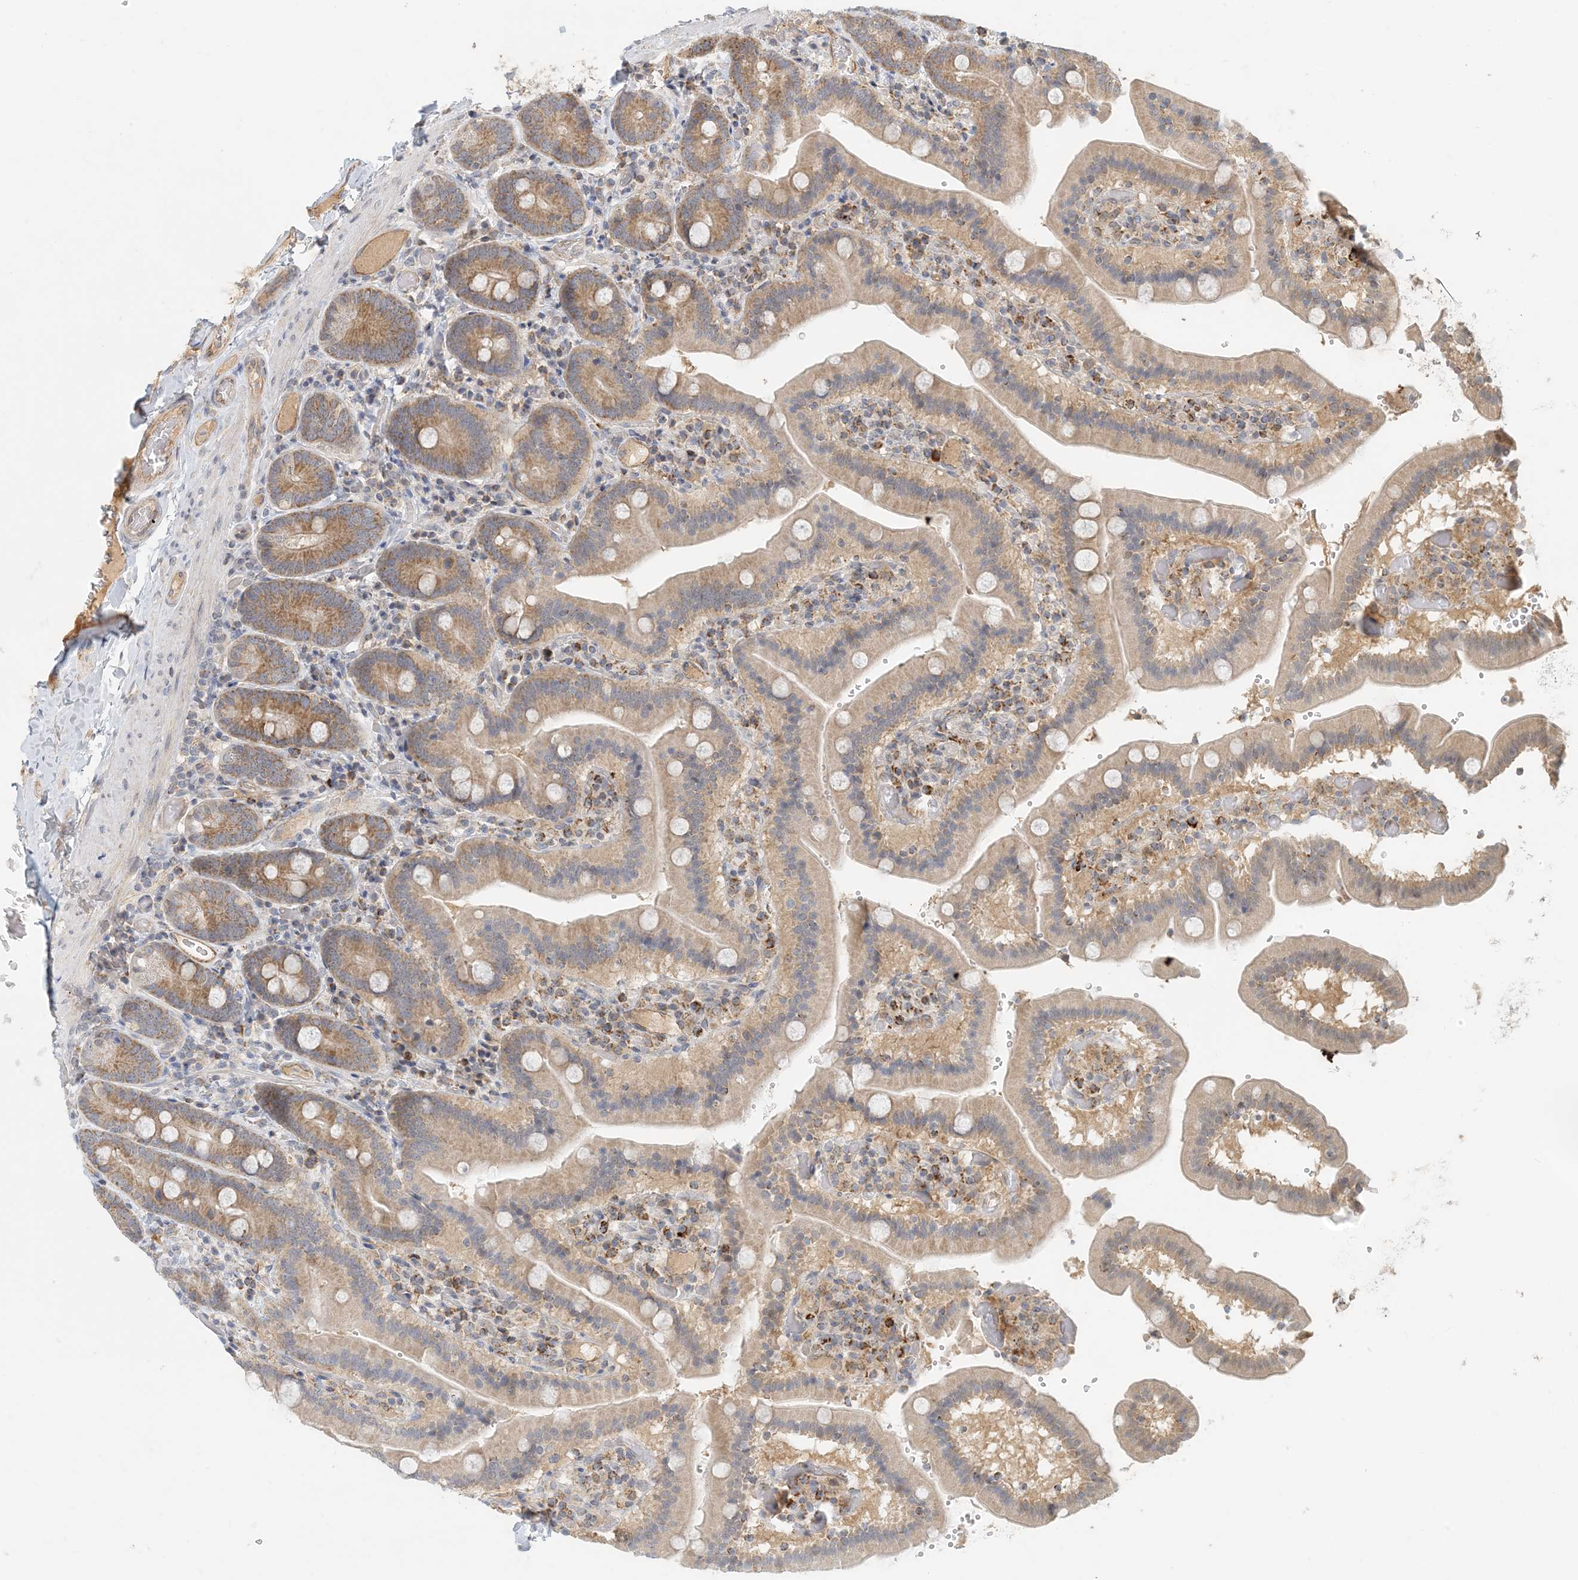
{"staining": {"intensity": "moderate", "quantity": "25%-75%", "location": "cytoplasmic/membranous"}, "tissue": "duodenum", "cell_type": "Glandular cells", "image_type": "normal", "snomed": [{"axis": "morphology", "description": "Normal tissue, NOS"}, {"axis": "topography", "description": "Duodenum"}], "caption": "About 25%-75% of glandular cells in unremarkable human duodenum demonstrate moderate cytoplasmic/membranous protein staining as visualized by brown immunohistochemical staining.", "gene": "ZBTB3", "patient": {"sex": "female", "age": 62}}